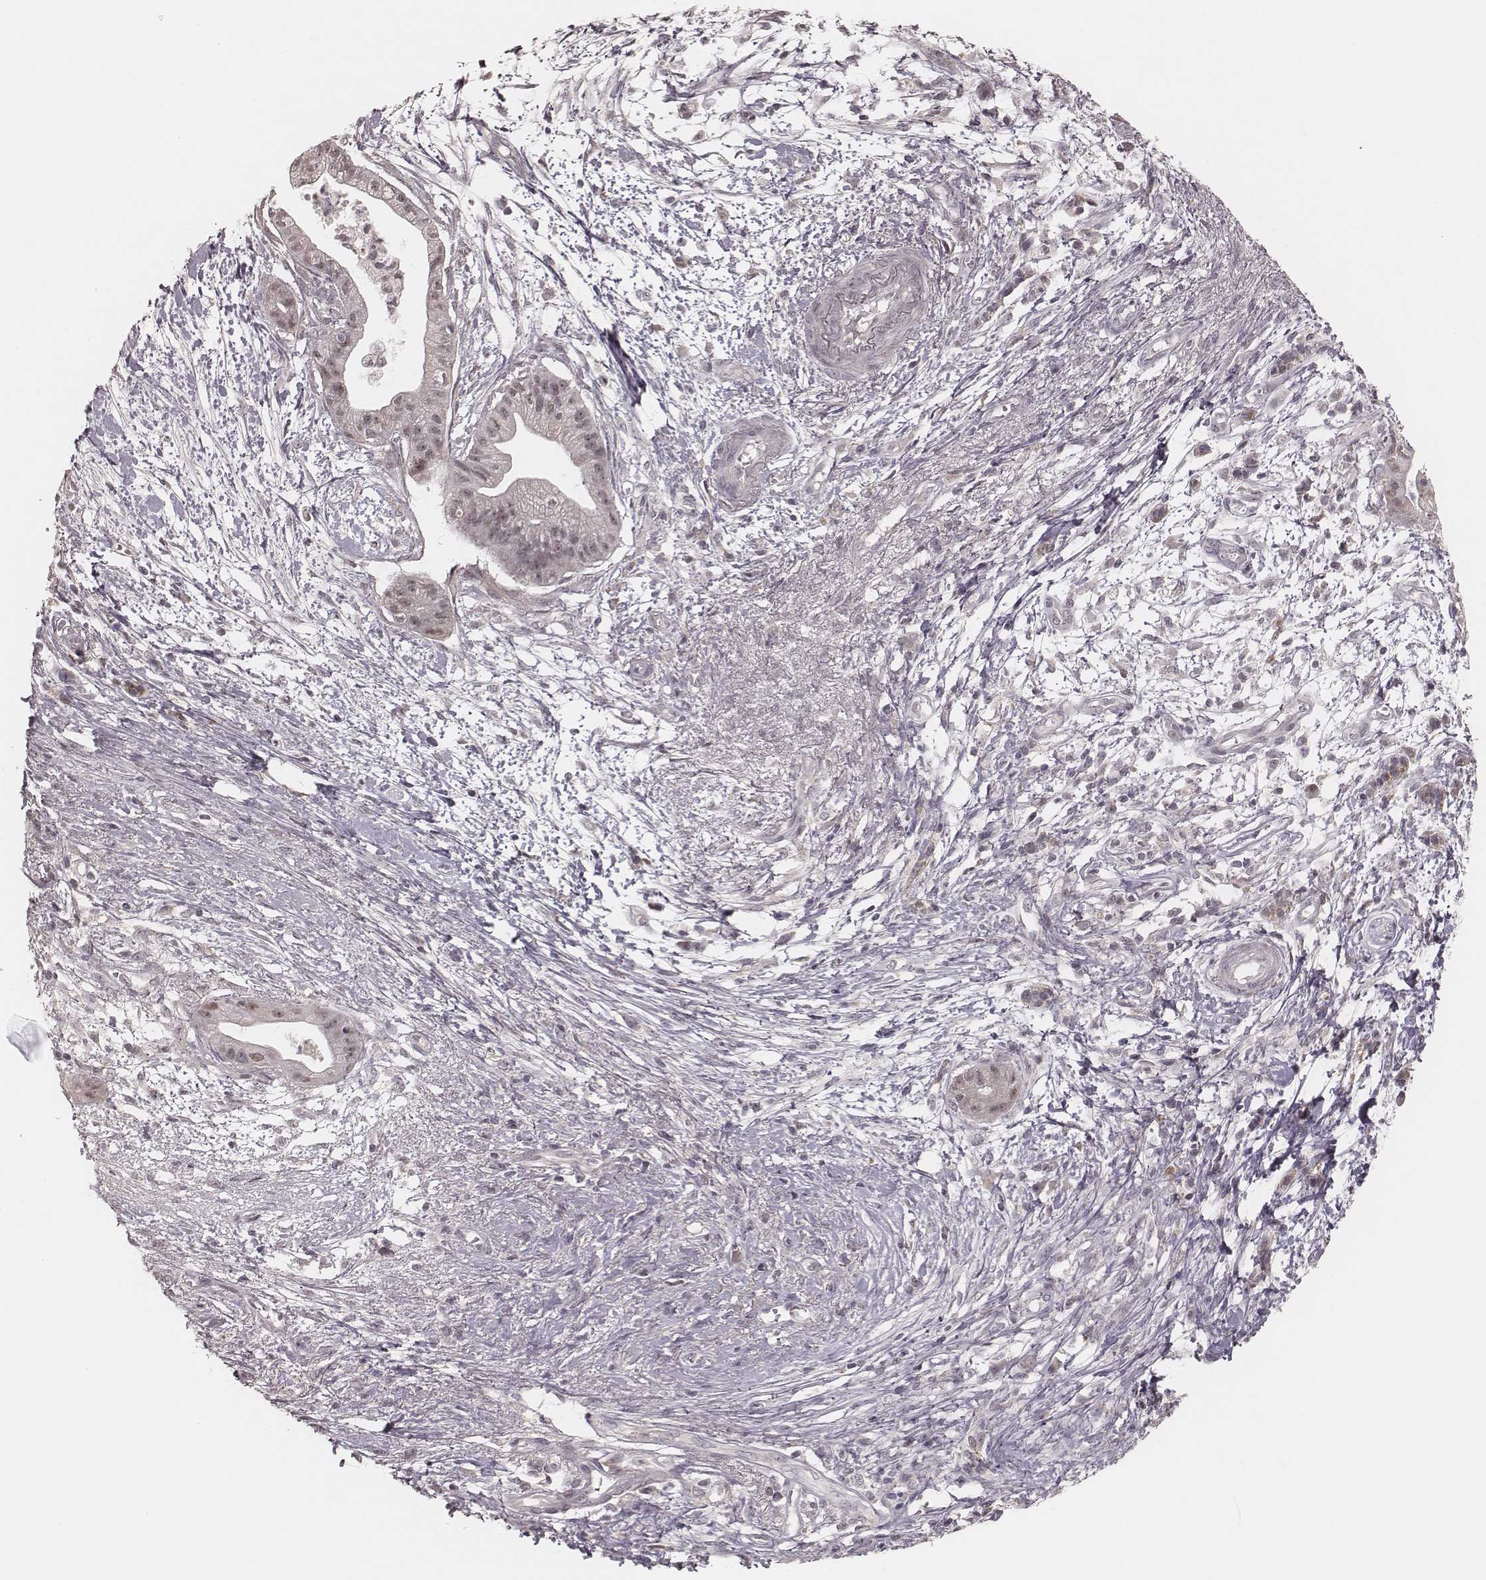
{"staining": {"intensity": "negative", "quantity": "none", "location": "none"}, "tissue": "pancreatic cancer", "cell_type": "Tumor cells", "image_type": "cancer", "snomed": [{"axis": "morphology", "description": "Normal tissue, NOS"}, {"axis": "morphology", "description": "Adenocarcinoma, NOS"}, {"axis": "topography", "description": "Lymph node"}, {"axis": "topography", "description": "Pancreas"}], "caption": "Immunohistochemical staining of pancreatic adenocarcinoma displays no significant staining in tumor cells. (DAB immunohistochemistry (IHC) visualized using brightfield microscopy, high magnification).", "gene": "FAM13B", "patient": {"sex": "female", "age": 58}}